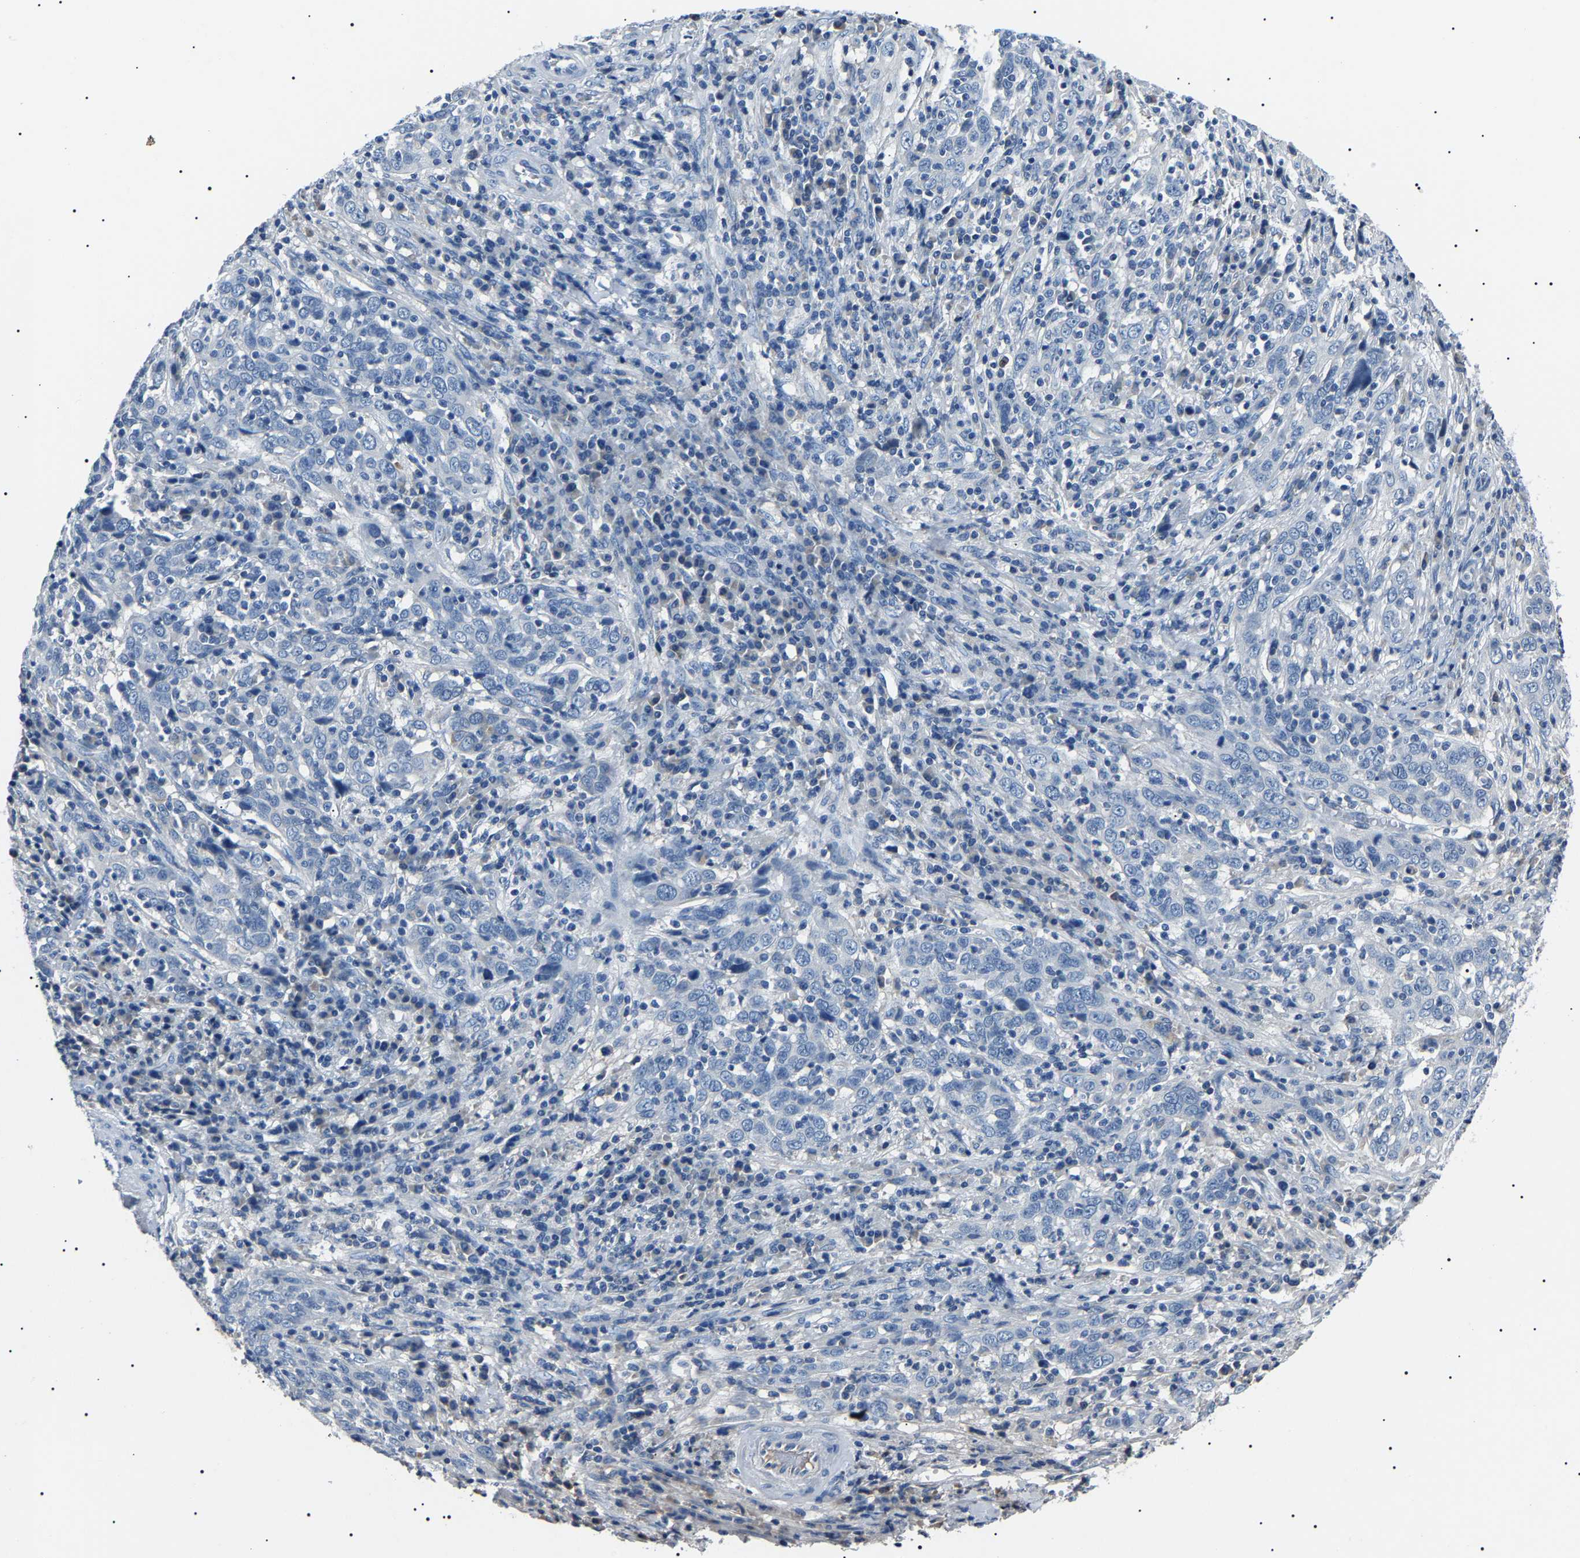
{"staining": {"intensity": "negative", "quantity": "none", "location": "none"}, "tissue": "cervical cancer", "cell_type": "Tumor cells", "image_type": "cancer", "snomed": [{"axis": "morphology", "description": "Squamous cell carcinoma, NOS"}, {"axis": "topography", "description": "Cervix"}], "caption": "The IHC histopathology image has no significant staining in tumor cells of cervical squamous cell carcinoma tissue. The staining is performed using DAB (3,3'-diaminobenzidine) brown chromogen with nuclei counter-stained in using hematoxylin.", "gene": "KLK15", "patient": {"sex": "female", "age": 46}}